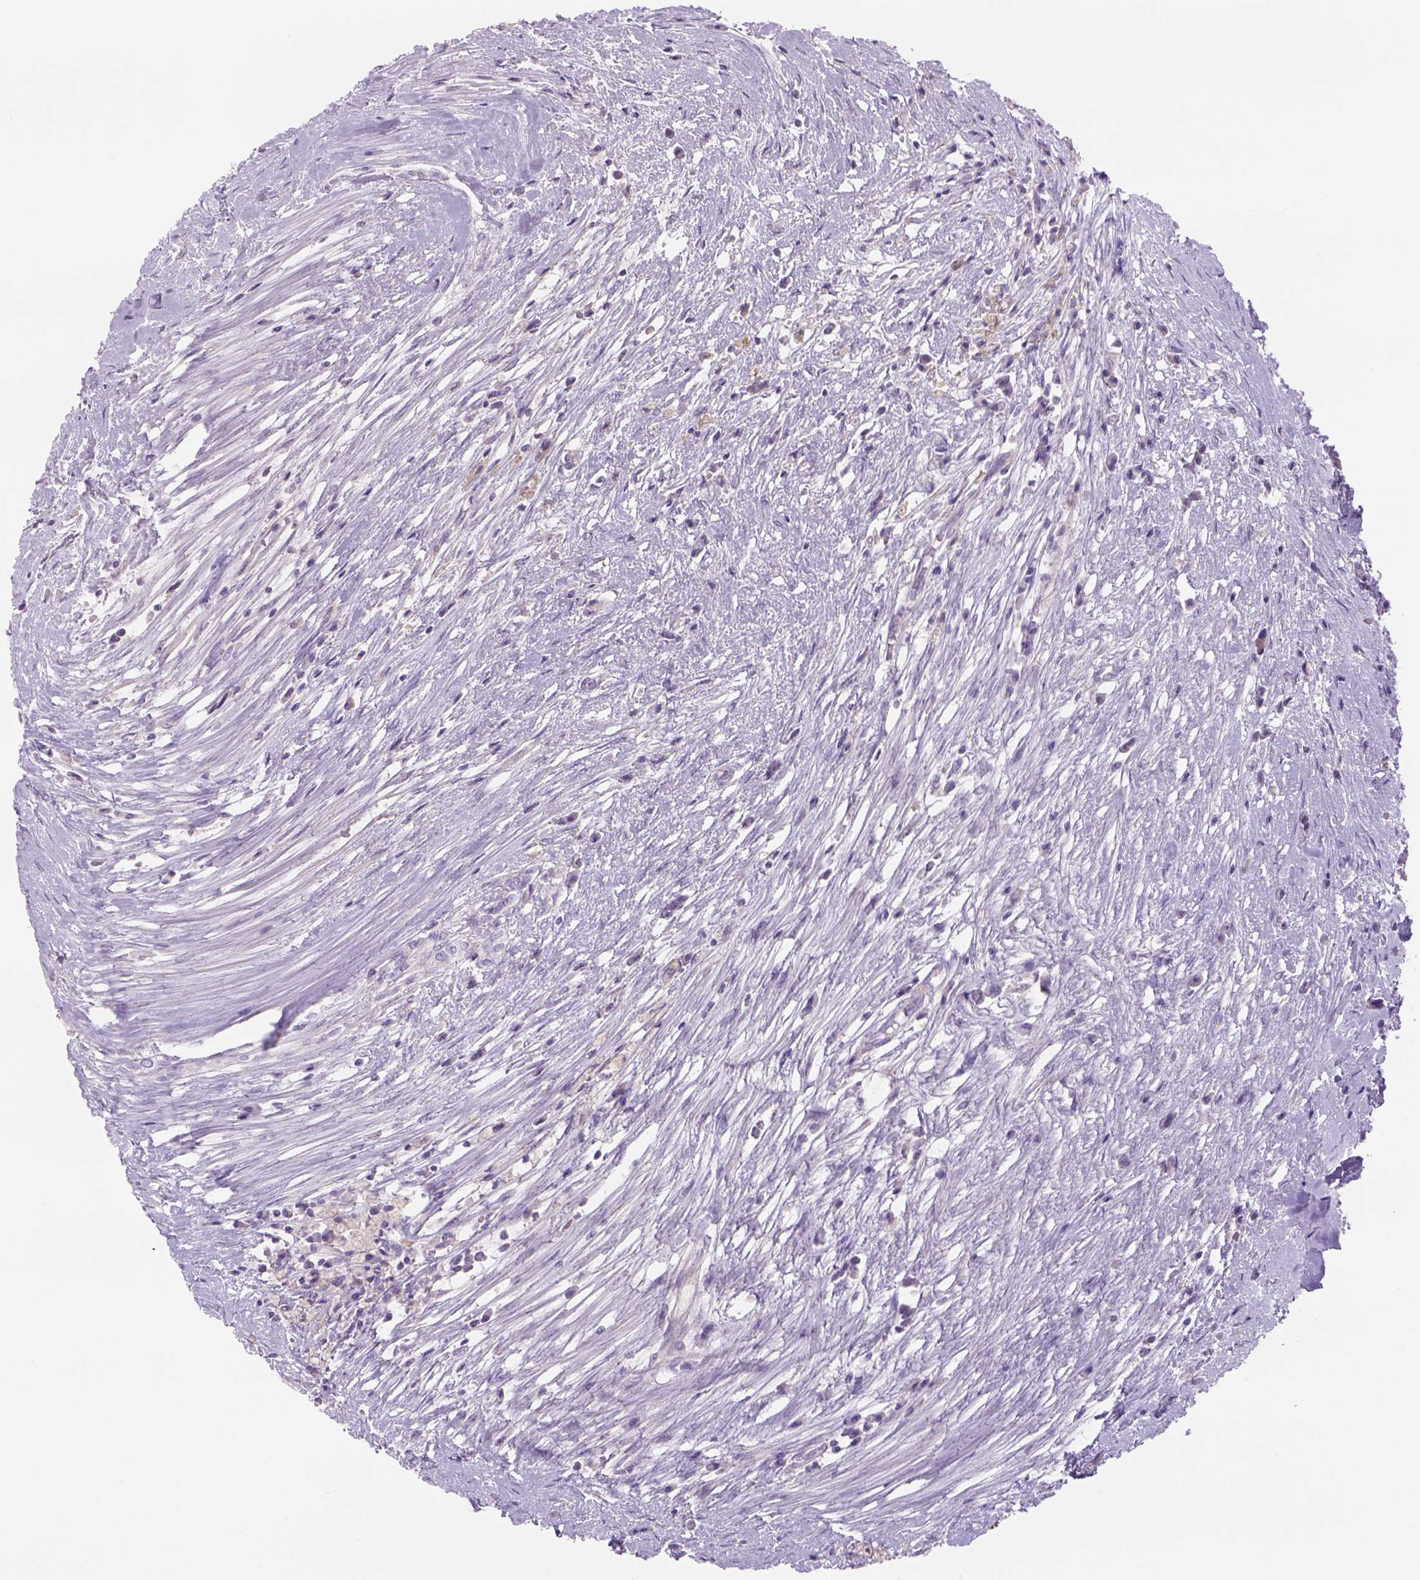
{"staining": {"intensity": "negative", "quantity": "none", "location": "none"}, "tissue": "testis cancer", "cell_type": "Tumor cells", "image_type": "cancer", "snomed": [{"axis": "morphology", "description": "Carcinoma, Embryonal, NOS"}, {"axis": "topography", "description": "Testis"}], "caption": "Human testis cancer (embryonal carcinoma) stained for a protein using immunohistochemistry (IHC) shows no staining in tumor cells.", "gene": "TENM4", "patient": {"sex": "male", "age": 37}}